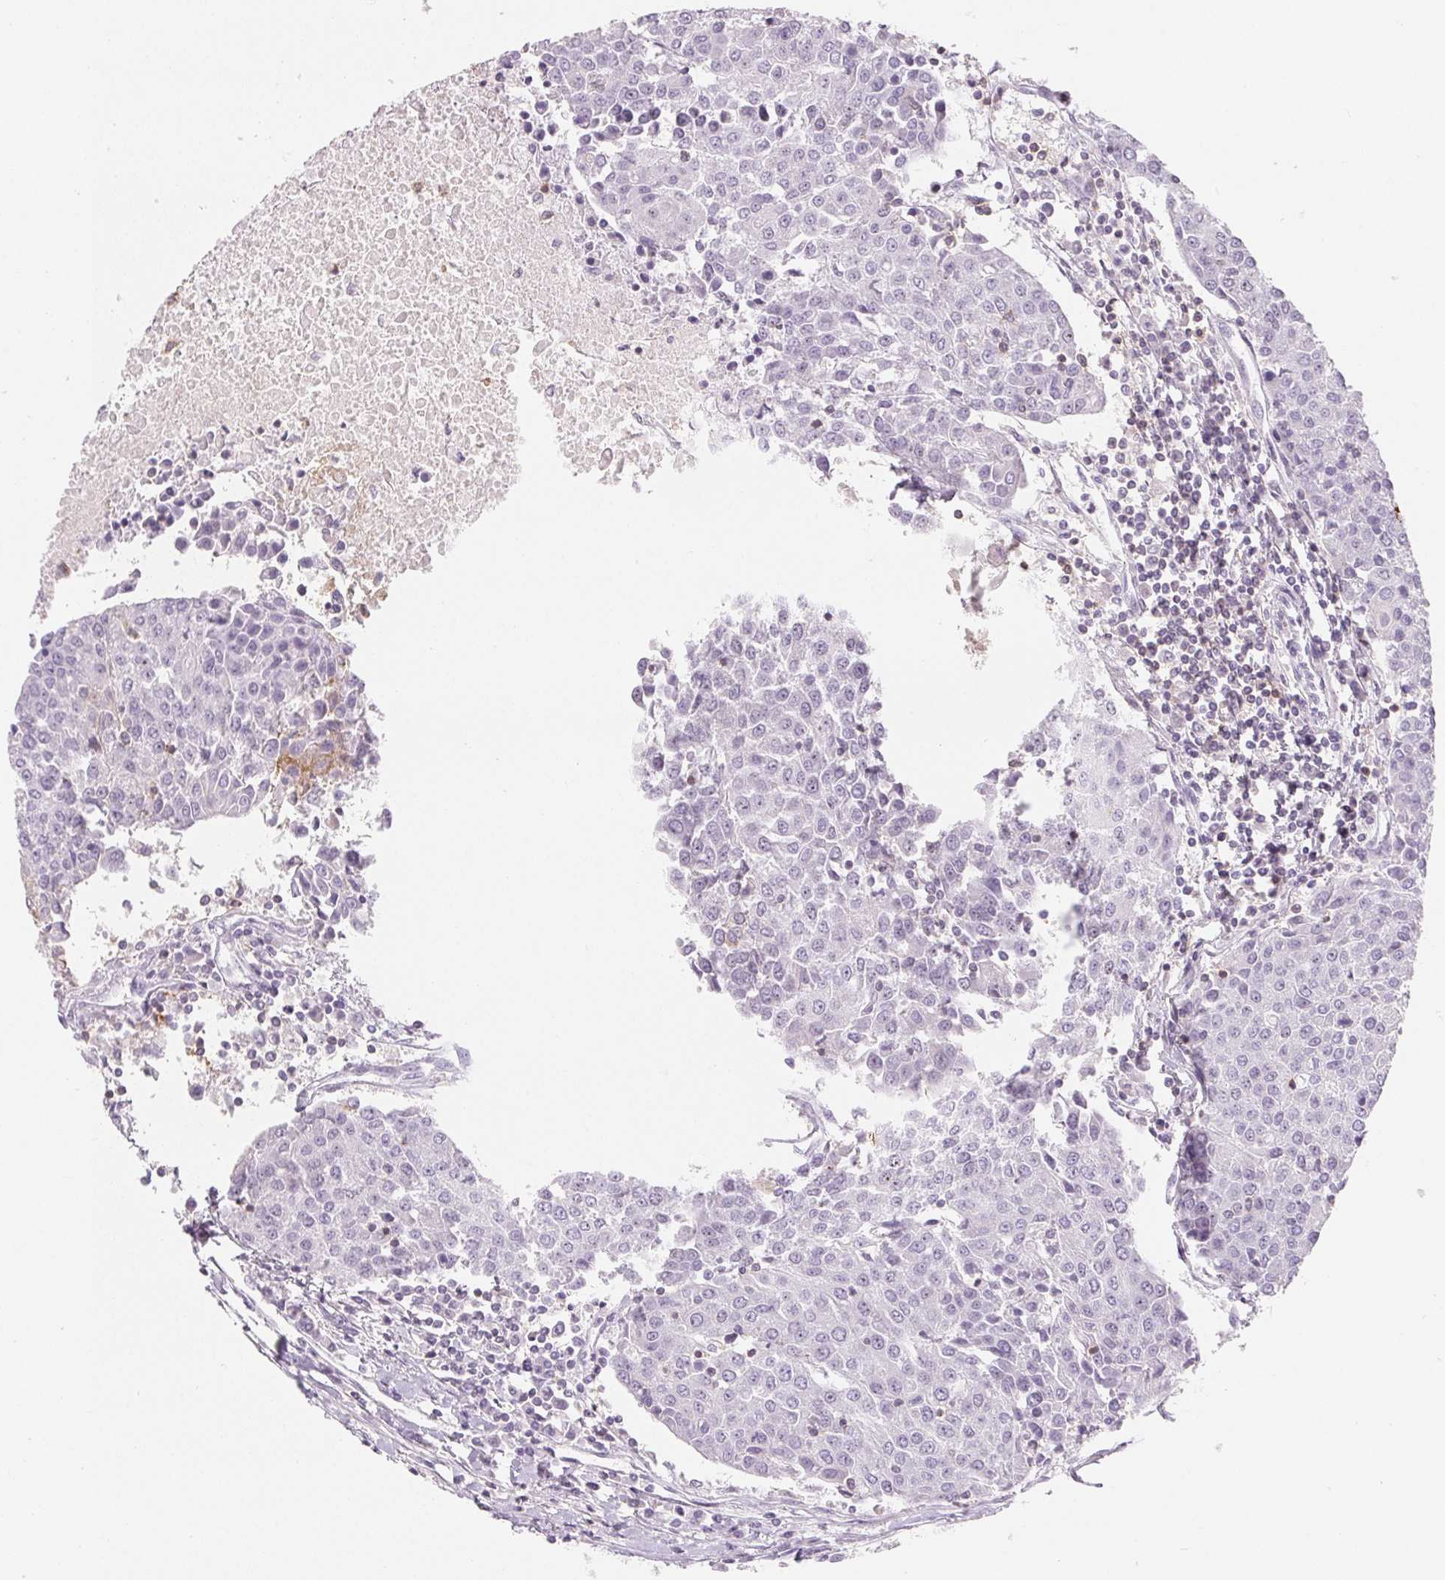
{"staining": {"intensity": "negative", "quantity": "none", "location": "none"}, "tissue": "urothelial cancer", "cell_type": "Tumor cells", "image_type": "cancer", "snomed": [{"axis": "morphology", "description": "Urothelial carcinoma, High grade"}, {"axis": "topography", "description": "Urinary bladder"}], "caption": "An image of high-grade urothelial carcinoma stained for a protein reveals no brown staining in tumor cells.", "gene": "CD69", "patient": {"sex": "female", "age": 85}}